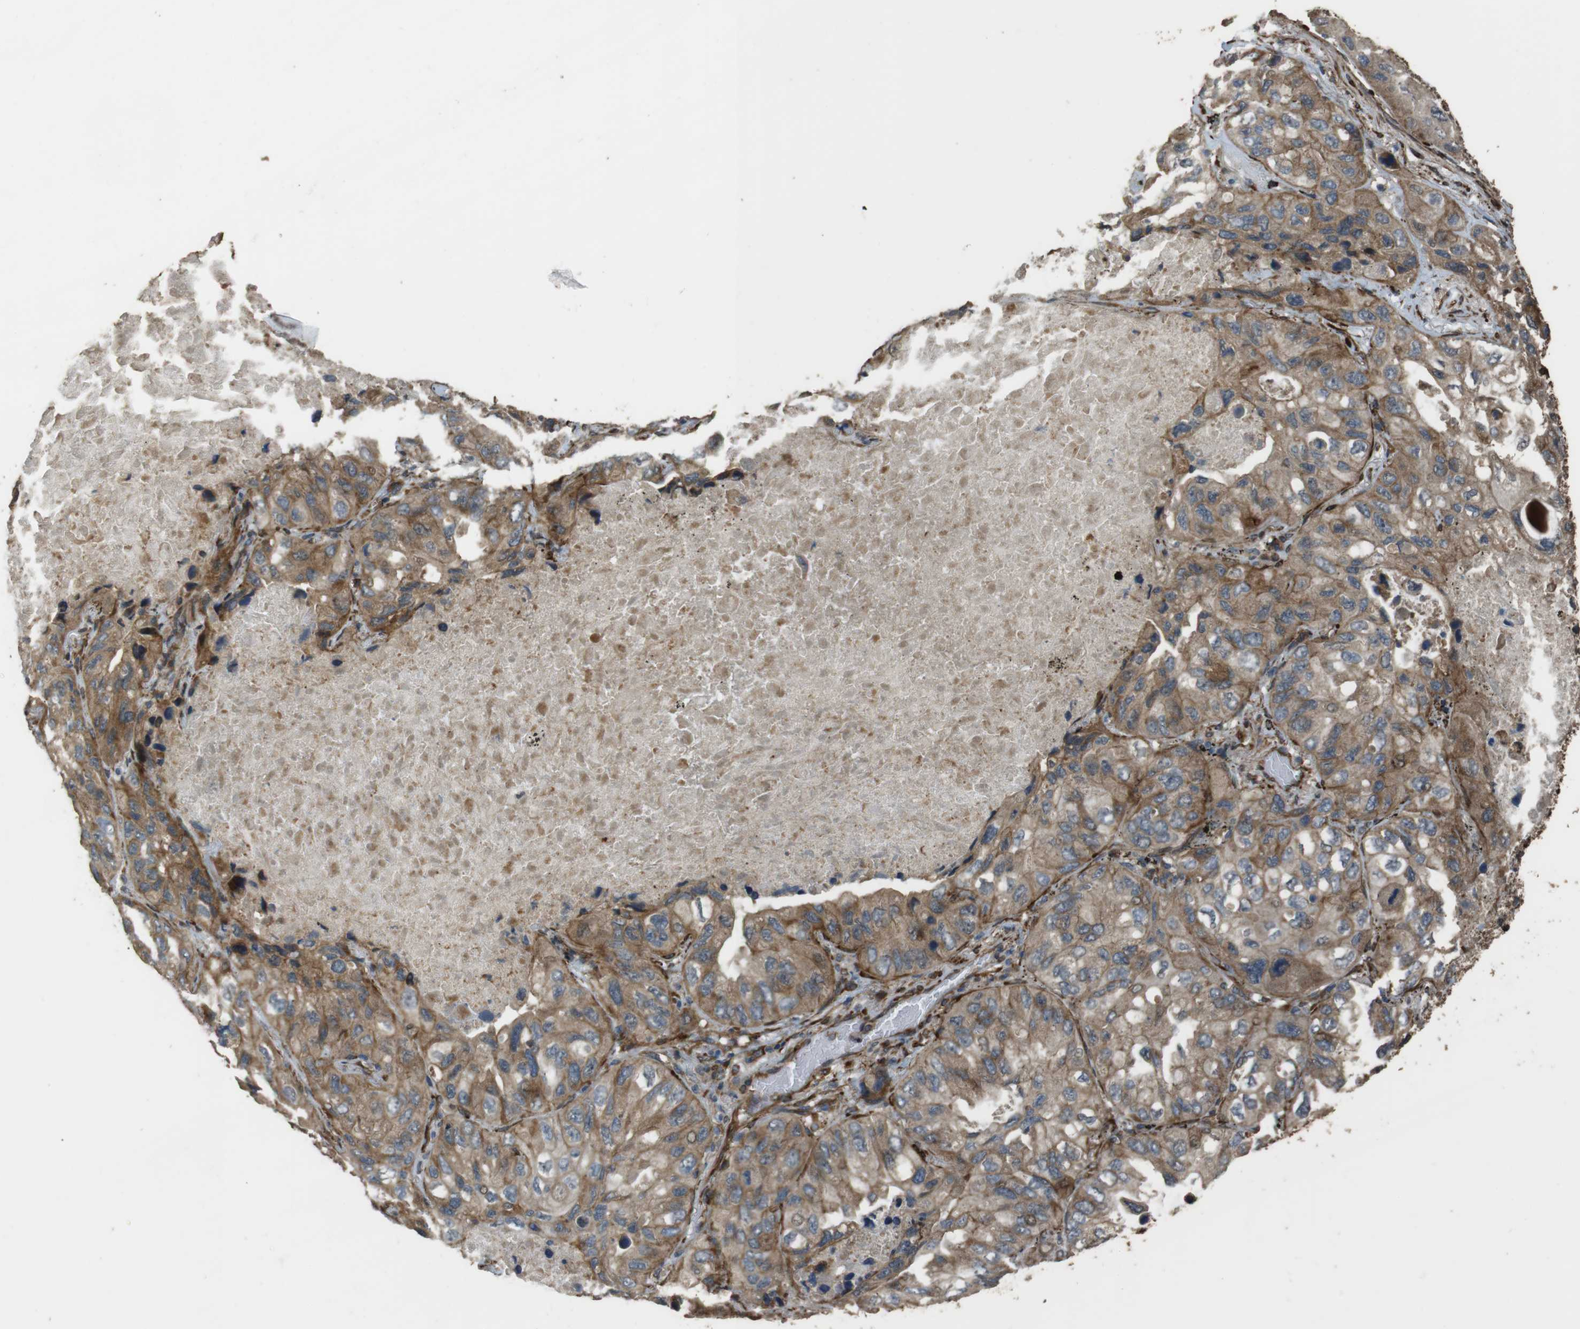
{"staining": {"intensity": "moderate", "quantity": ">75%", "location": "cytoplasmic/membranous"}, "tissue": "lung cancer", "cell_type": "Tumor cells", "image_type": "cancer", "snomed": [{"axis": "morphology", "description": "Squamous cell carcinoma, NOS"}, {"axis": "topography", "description": "Lung"}], "caption": "The histopathology image reveals immunohistochemical staining of squamous cell carcinoma (lung). There is moderate cytoplasmic/membranous expression is appreciated in approximately >75% of tumor cells.", "gene": "MSRB3", "patient": {"sex": "female", "age": 73}}